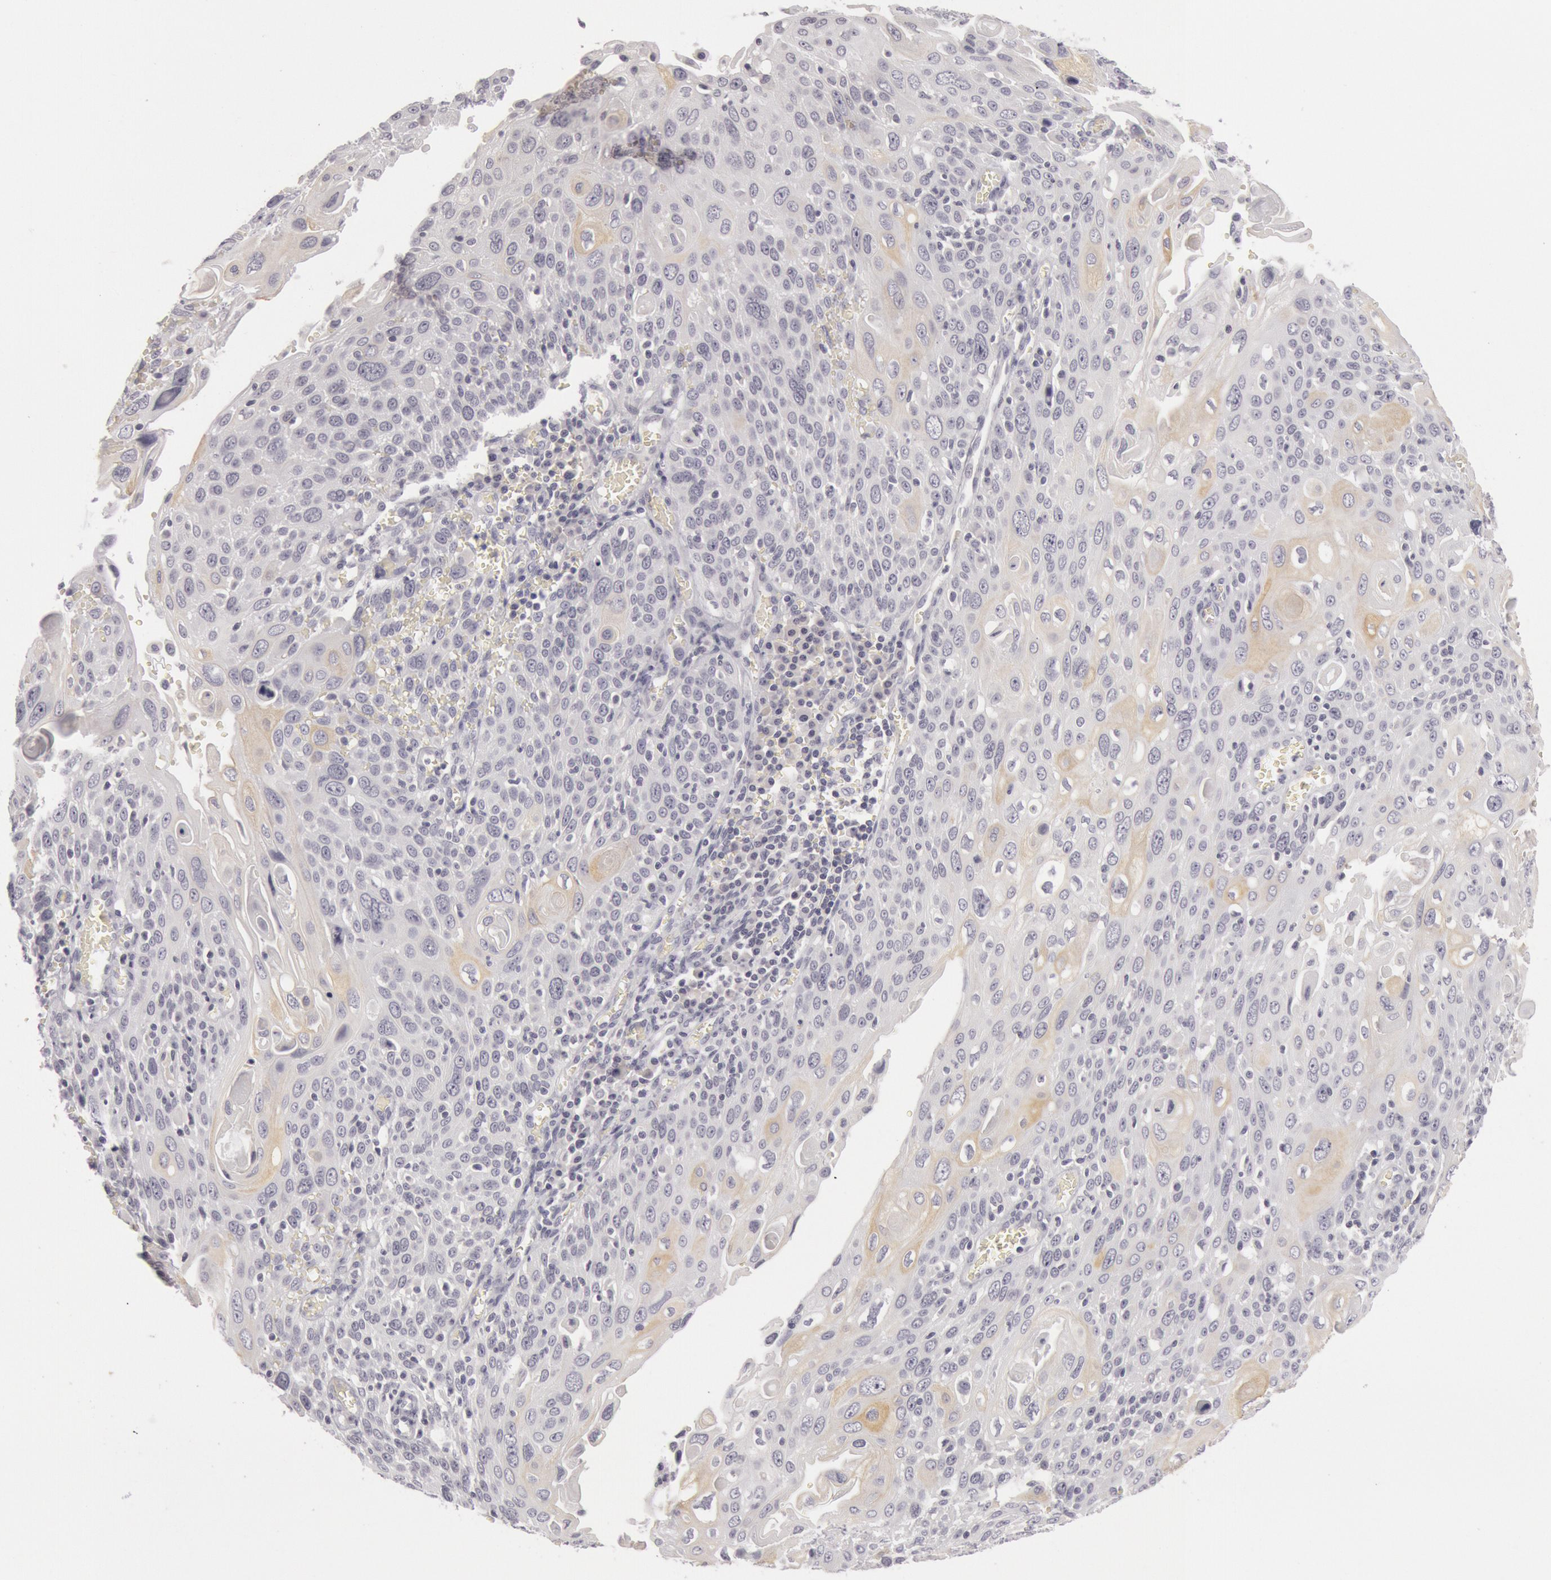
{"staining": {"intensity": "weak", "quantity": "<25%", "location": "cytoplasmic/membranous"}, "tissue": "cervical cancer", "cell_type": "Tumor cells", "image_type": "cancer", "snomed": [{"axis": "morphology", "description": "Squamous cell carcinoma, NOS"}, {"axis": "topography", "description": "Cervix"}], "caption": "Immunohistochemistry of human cervical cancer (squamous cell carcinoma) exhibits no staining in tumor cells.", "gene": "KRT16", "patient": {"sex": "female", "age": 54}}